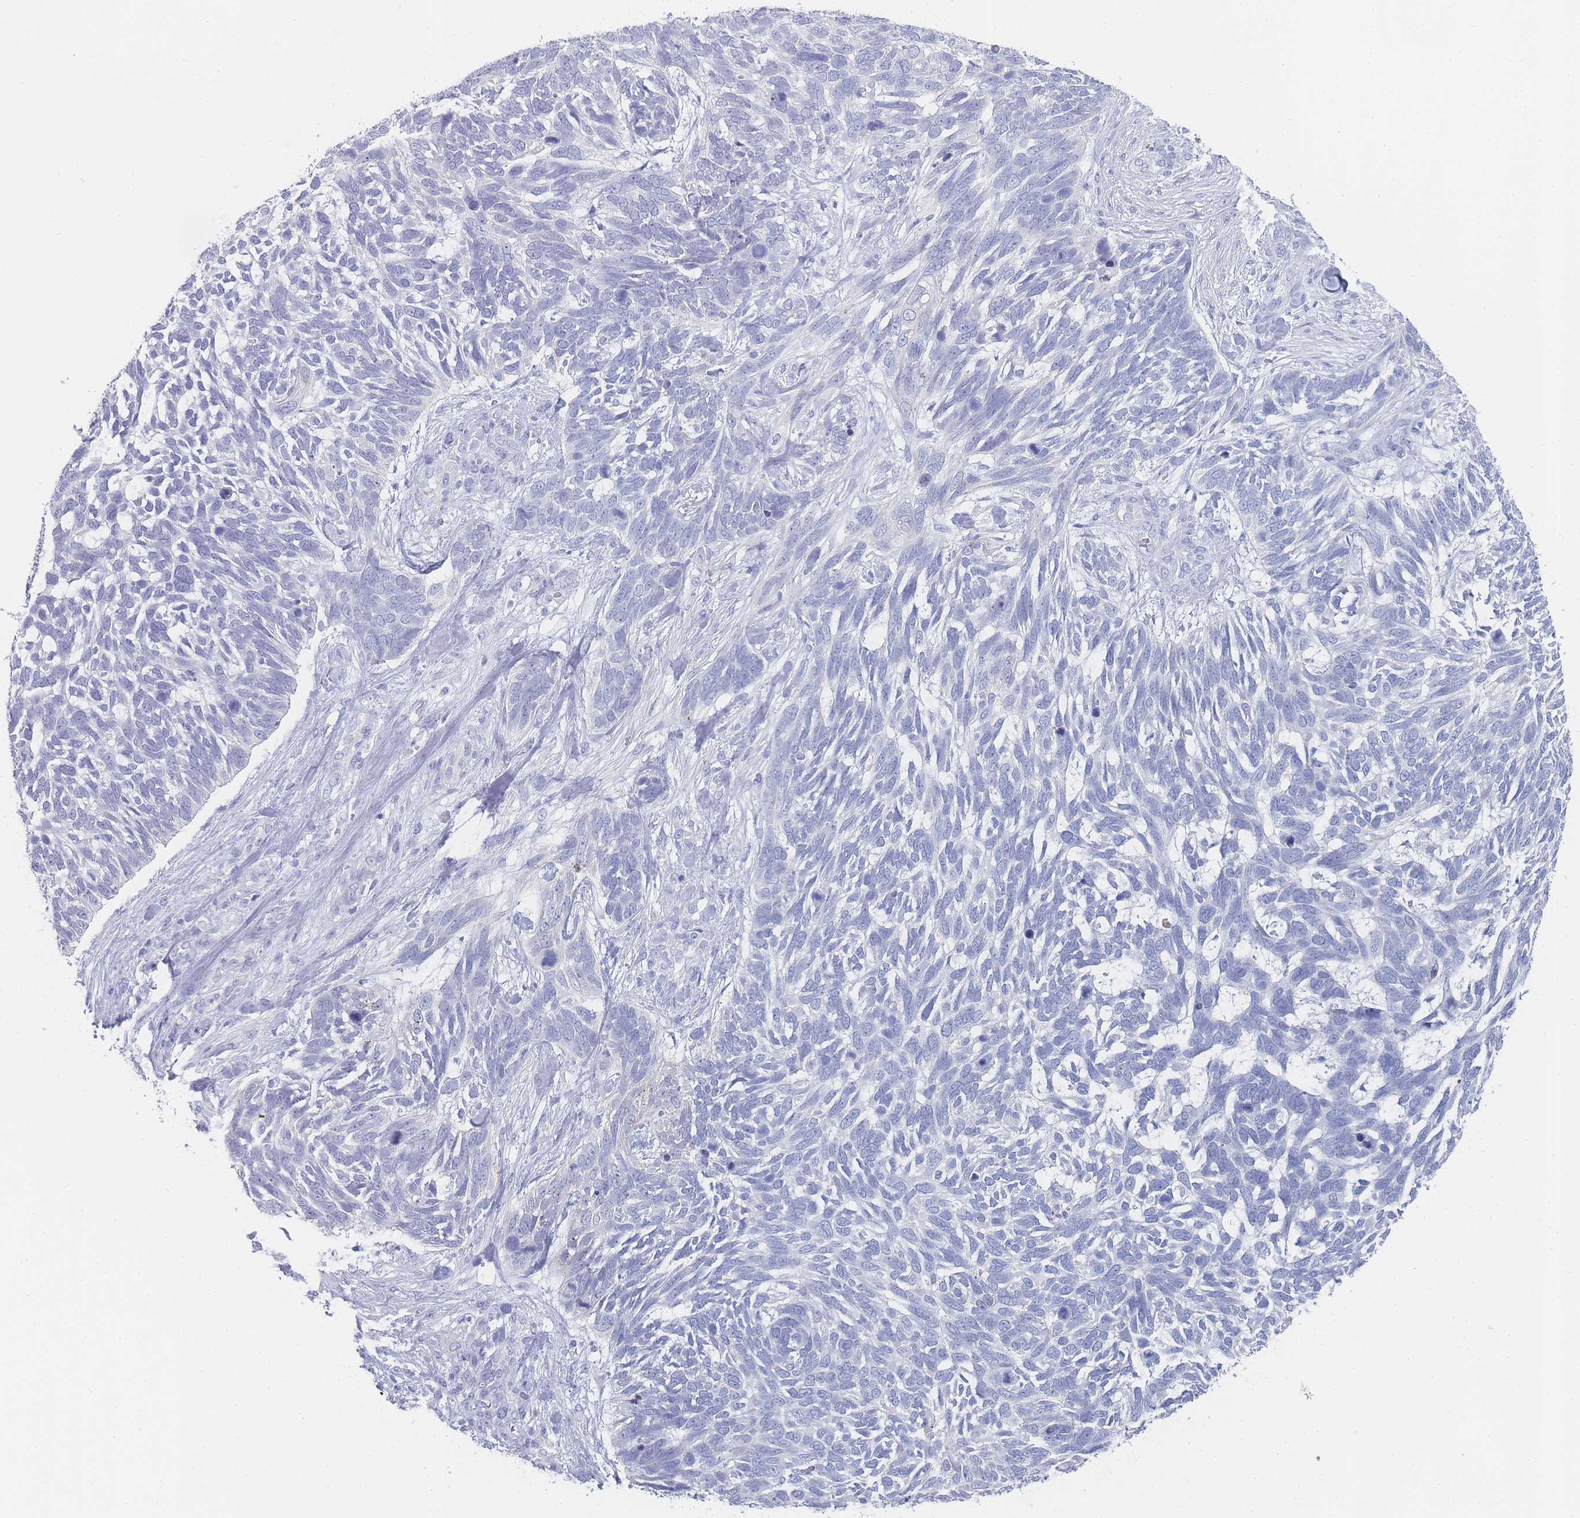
{"staining": {"intensity": "negative", "quantity": "none", "location": "none"}, "tissue": "skin cancer", "cell_type": "Tumor cells", "image_type": "cancer", "snomed": [{"axis": "morphology", "description": "Basal cell carcinoma"}, {"axis": "topography", "description": "Skin"}], "caption": "There is no significant staining in tumor cells of skin cancer. (DAB immunohistochemistry, high magnification).", "gene": "IMPG1", "patient": {"sex": "male", "age": 88}}